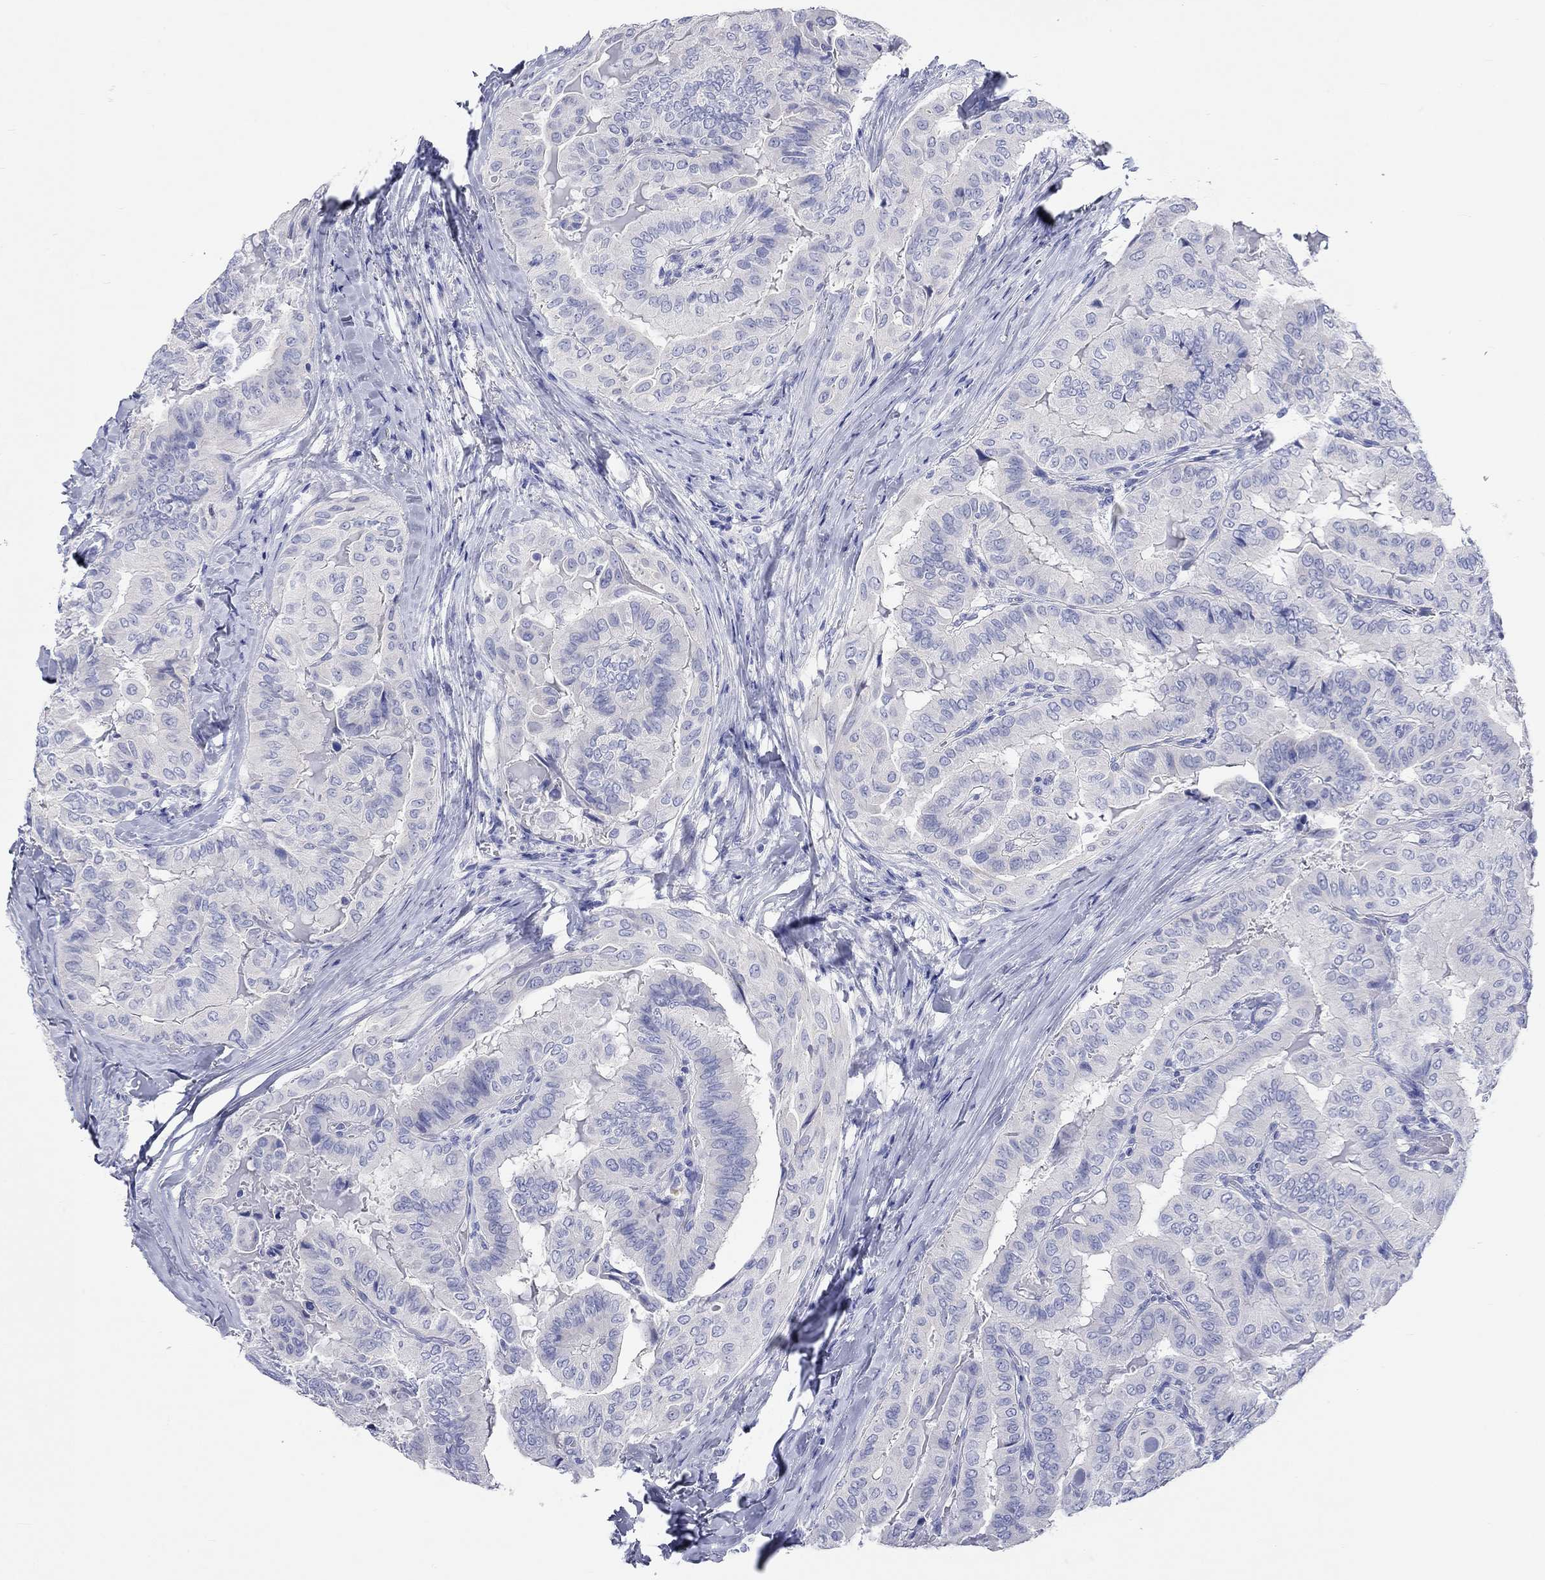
{"staining": {"intensity": "negative", "quantity": "none", "location": "none"}, "tissue": "thyroid cancer", "cell_type": "Tumor cells", "image_type": "cancer", "snomed": [{"axis": "morphology", "description": "Papillary adenocarcinoma, NOS"}, {"axis": "topography", "description": "Thyroid gland"}], "caption": "Immunohistochemical staining of thyroid cancer shows no significant expression in tumor cells.", "gene": "SPATA9", "patient": {"sex": "female", "age": 68}}